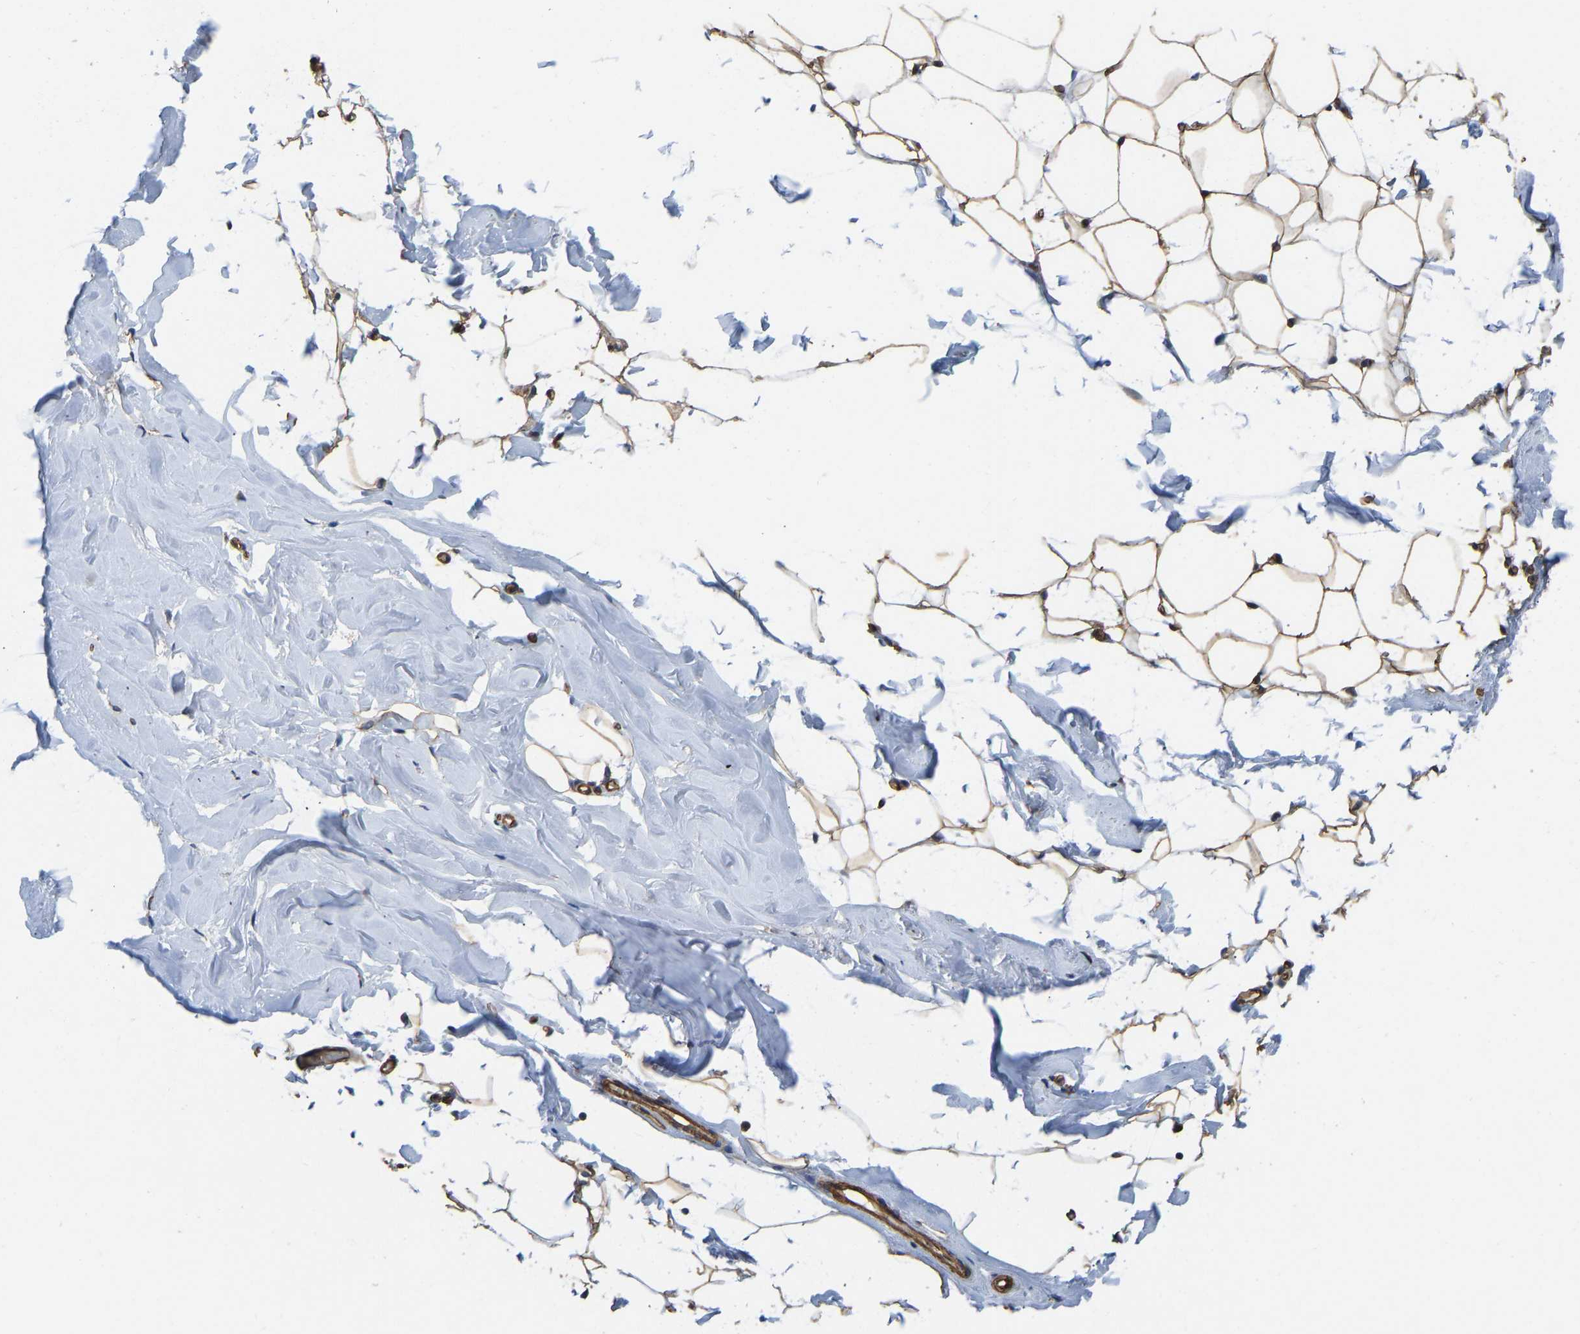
{"staining": {"intensity": "strong", "quantity": ">75%", "location": "cytoplasmic/membranous"}, "tissue": "adipose tissue", "cell_type": "Adipocytes", "image_type": "normal", "snomed": [{"axis": "morphology", "description": "Normal tissue, NOS"}, {"axis": "topography", "description": "Breast"}, {"axis": "topography", "description": "Soft tissue"}], "caption": "Immunohistochemistry of benign adipose tissue displays high levels of strong cytoplasmic/membranous positivity in approximately >75% of adipocytes.", "gene": "ELMO2", "patient": {"sex": "female", "age": 75}}